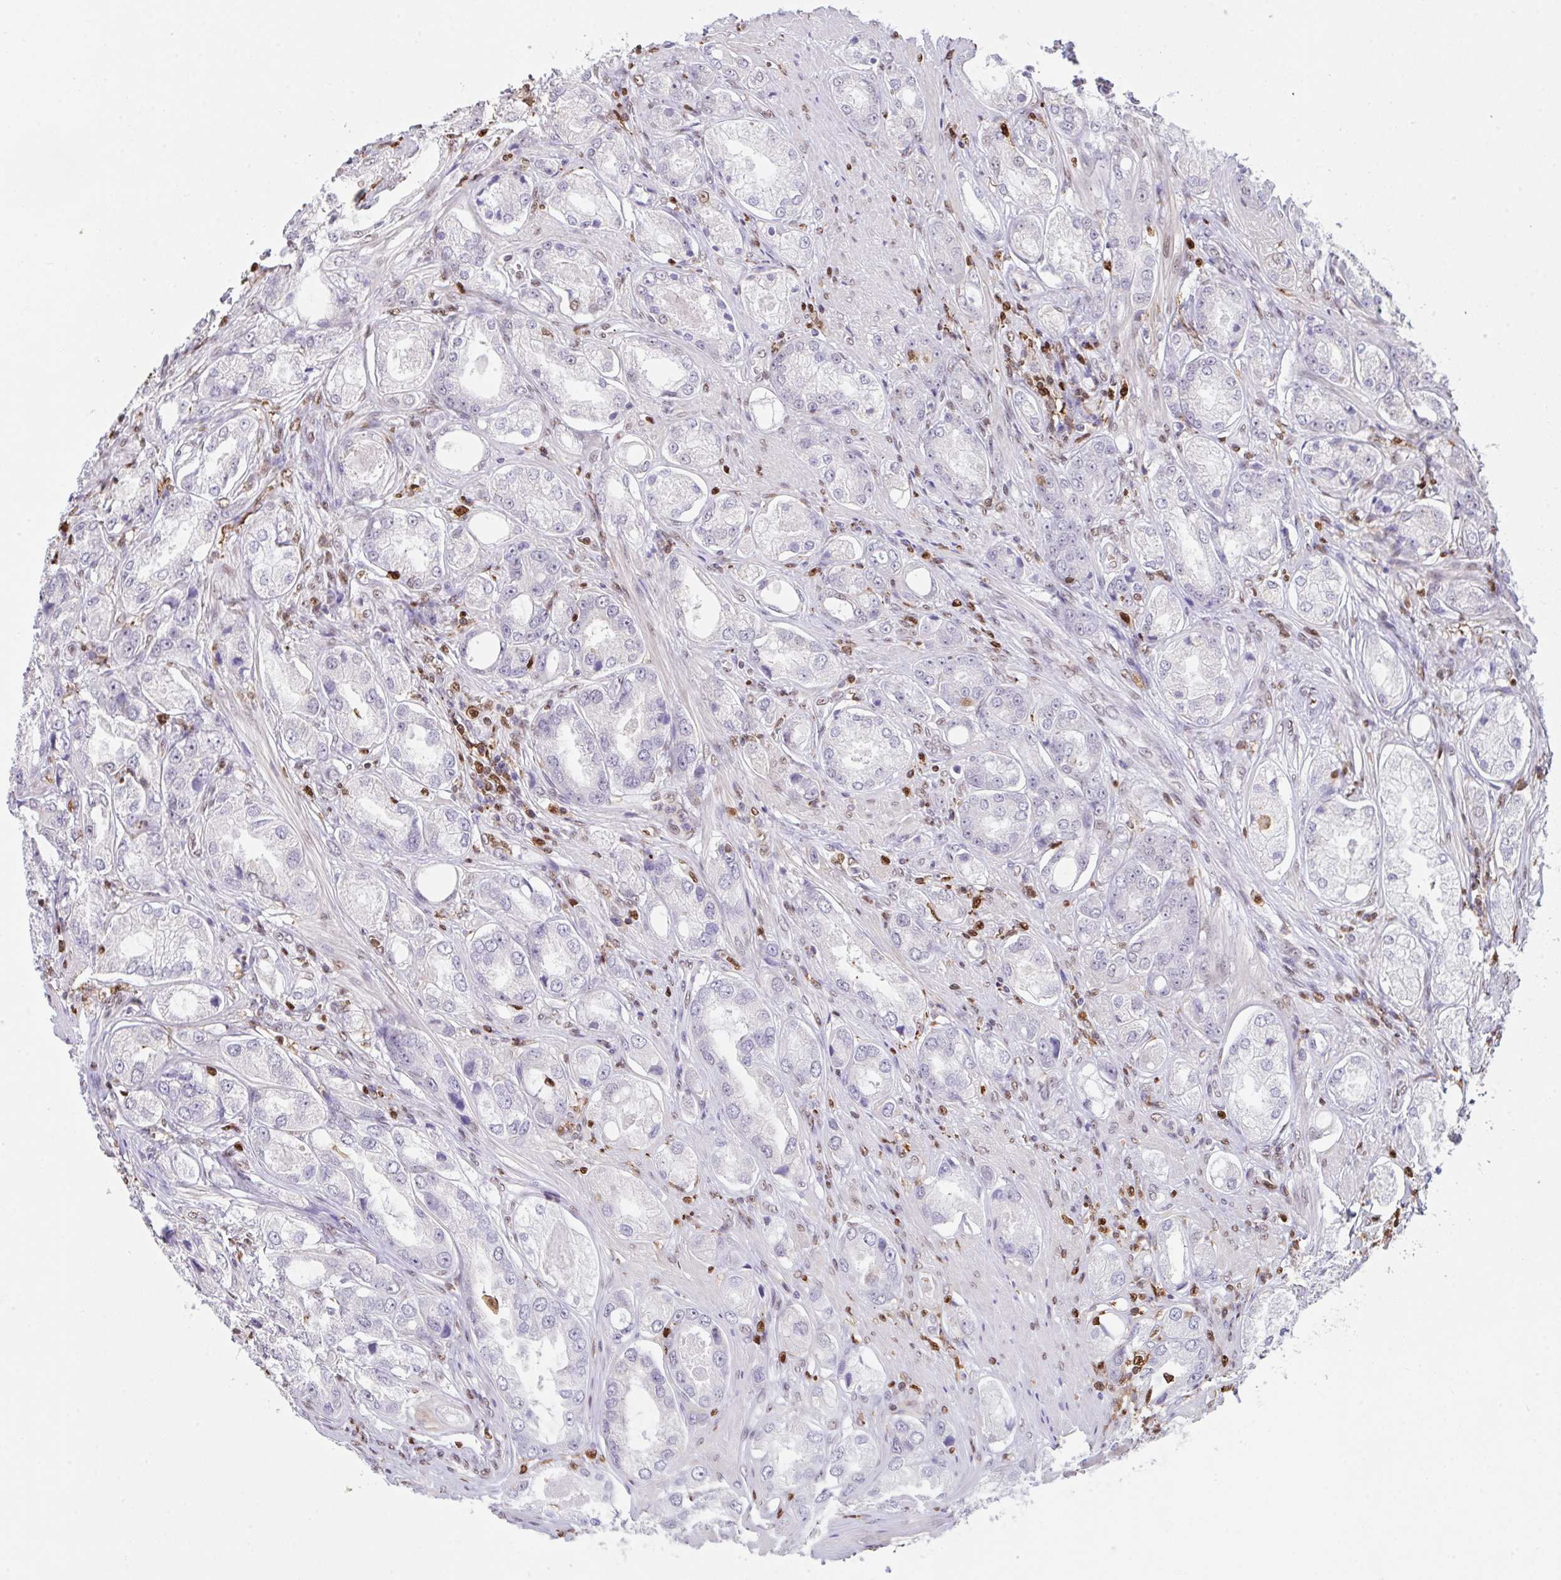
{"staining": {"intensity": "negative", "quantity": "none", "location": "none"}, "tissue": "prostate cancer", "cell_type": "Tumor cells", "image_type": "cancer", "snomed": [{"axis": "morphology", "description": "Adenocarcinoma, Low grade"}, {"axis": "topography", "description": "Prostate"}], "caption": "Tumor cells show no significant protein positivity in prostate cancer (adenocarcinoma (low-grade)). (Immunohistochemistry (ihc), brightfield microscopy, high magnification).", "gene": "BTBD10", "patient": {"sex": "male", "age": 68}}